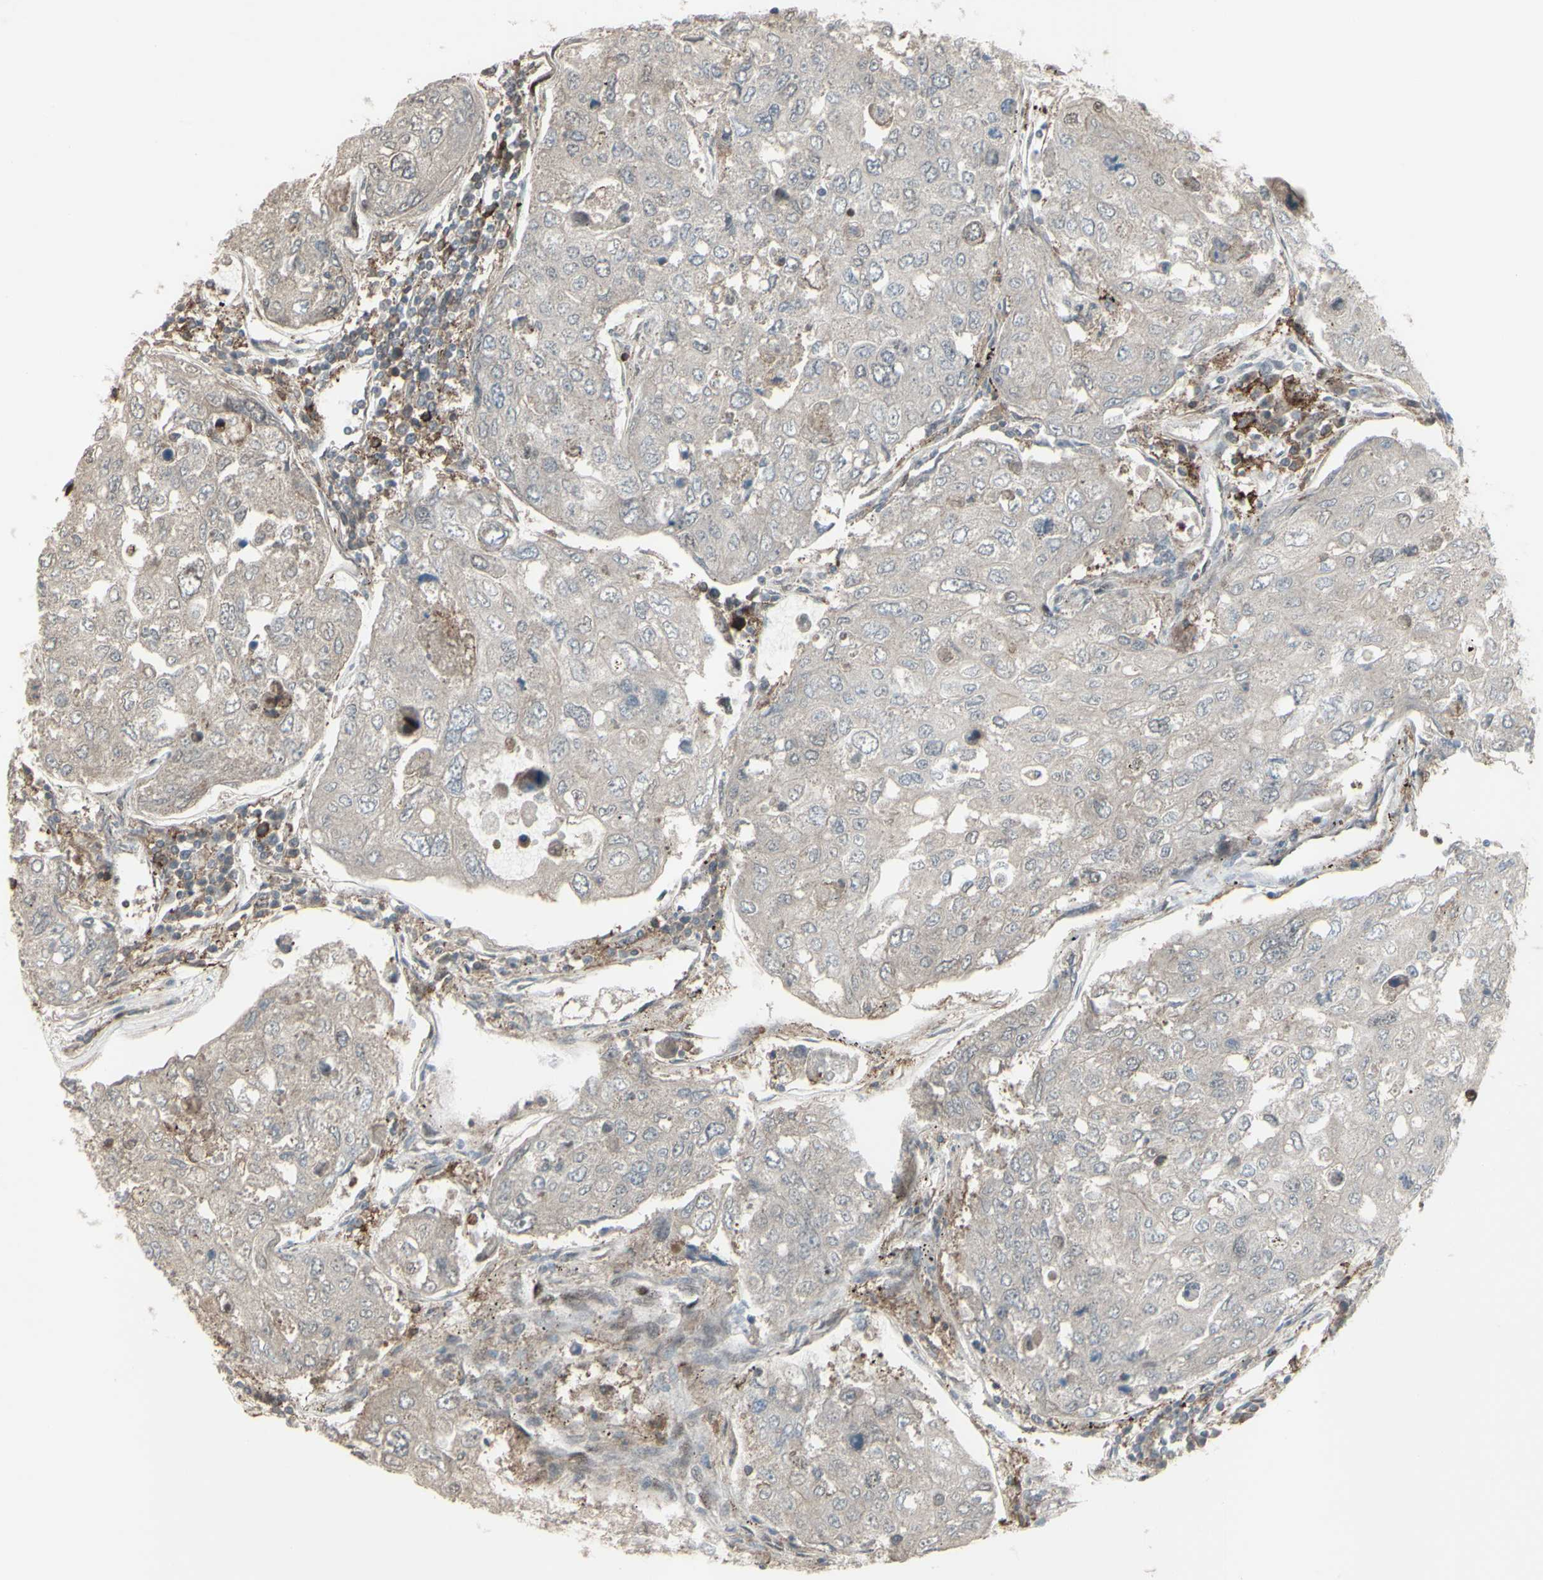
{"staining": {"intensity": "weak", "quantity": ">75%", "location": "cytoplasmic/membranous"}, "tissue": "urothelial cancer", "cell_type": "Tumor cells", "image_type": "cancer", "snomed": [{"axis": "morphology", "description": "Urothelial carcinoma, High grade"}, {"axis": "topography", "description": "Lymph node"}, {"axis": "topography", "description": "Urinary bladder"}], "caption": "Protein staining exhibits weak cytoplasmic/membranous expression in about >75% of tumor cells in high-grade urothelial carcinoma.", "gene": "CD33", "patient": {"sex": "male", "age": 51}}